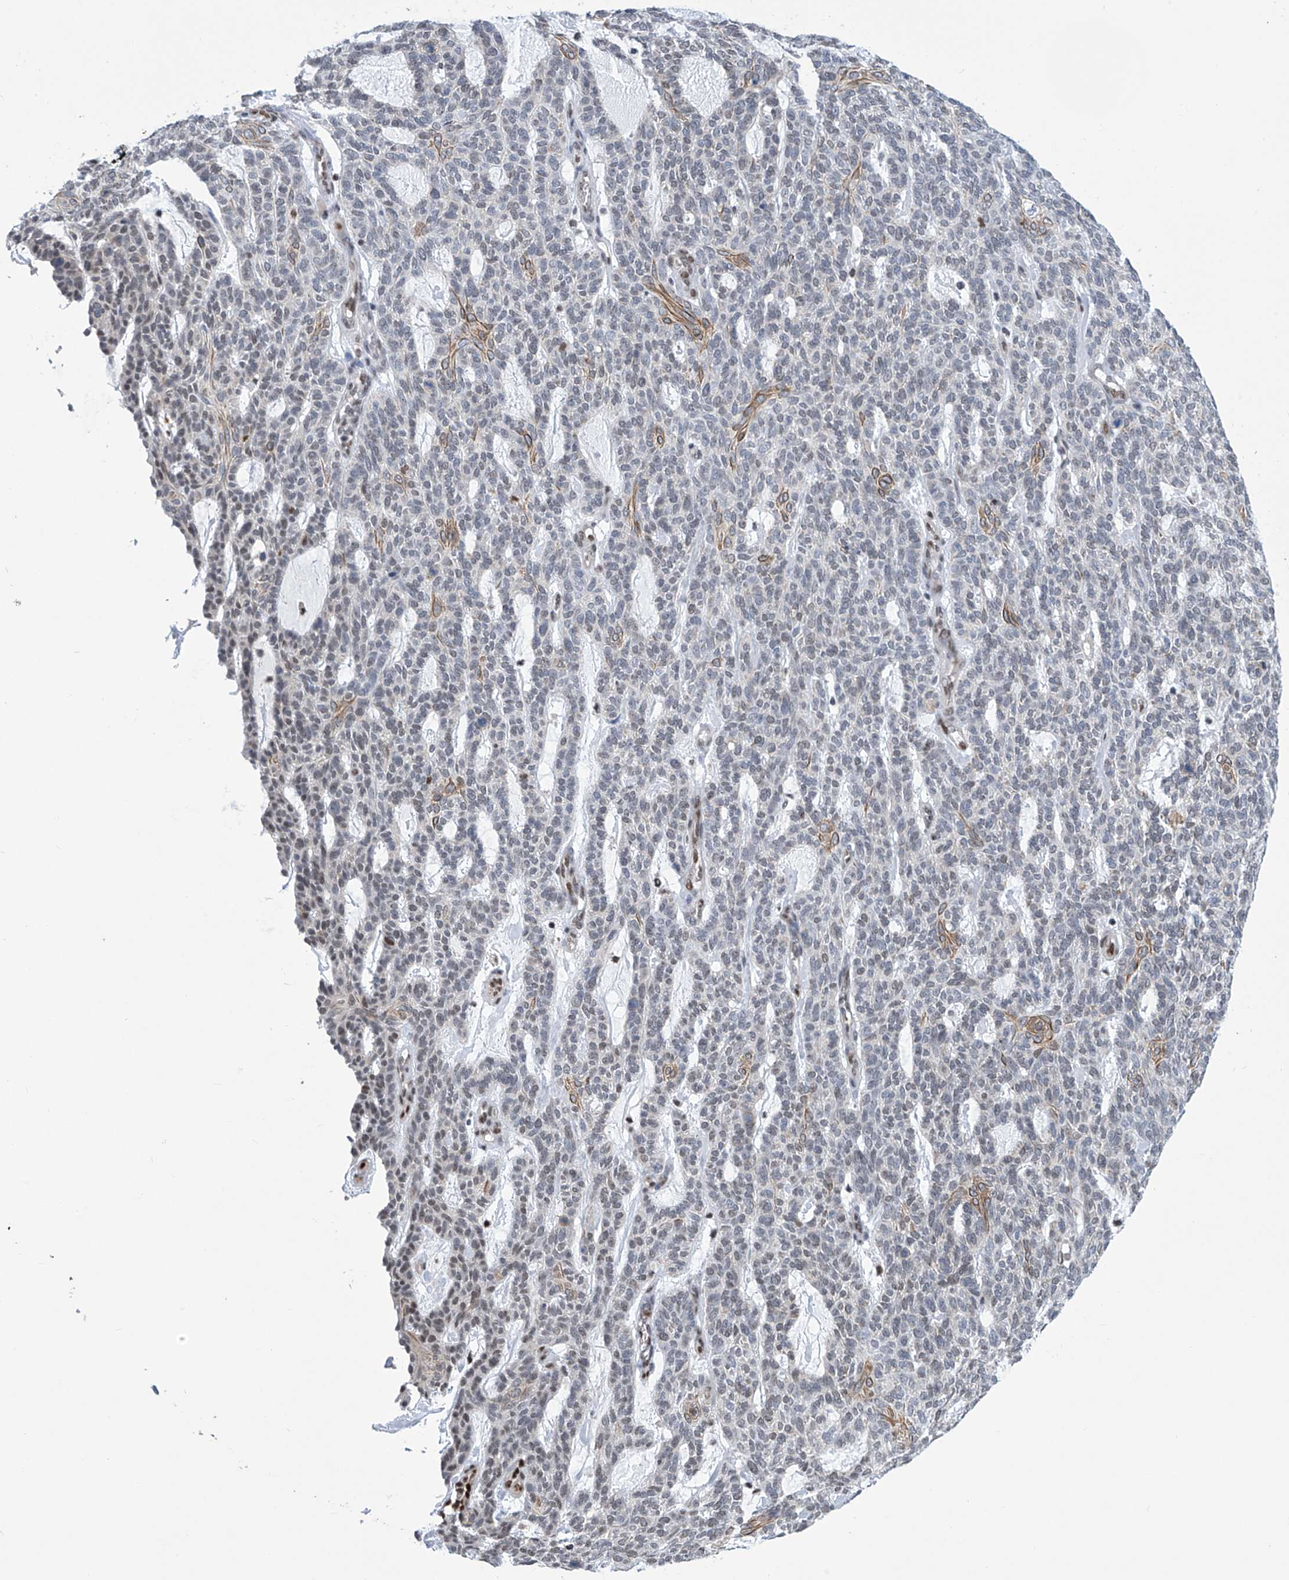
{"staining": {"intensity": "moderate", "quantity": "<25%", "location": "cytoplasmic/membranous,nuclear"}, "tissue": "skin cancer", "cell_type": "Tumor cells", "image_type": "cancer", "snomed": [{"axis": "morphology", "description": "Squamous cell carcinoma, NOS"}, {"axis": "topography", "description": "Skin"}], "caption": "DAB (3,3'-diaminobenzidine) immunohistochemical staining of skin cancer (squamous cell carcinoma) exhibits moderate cytoplasmic/membranous and nuclear protein staining in about <25% of tumor cells.", "gene": "SREBF2", "patient": {"sex": "female", "age": 90}}